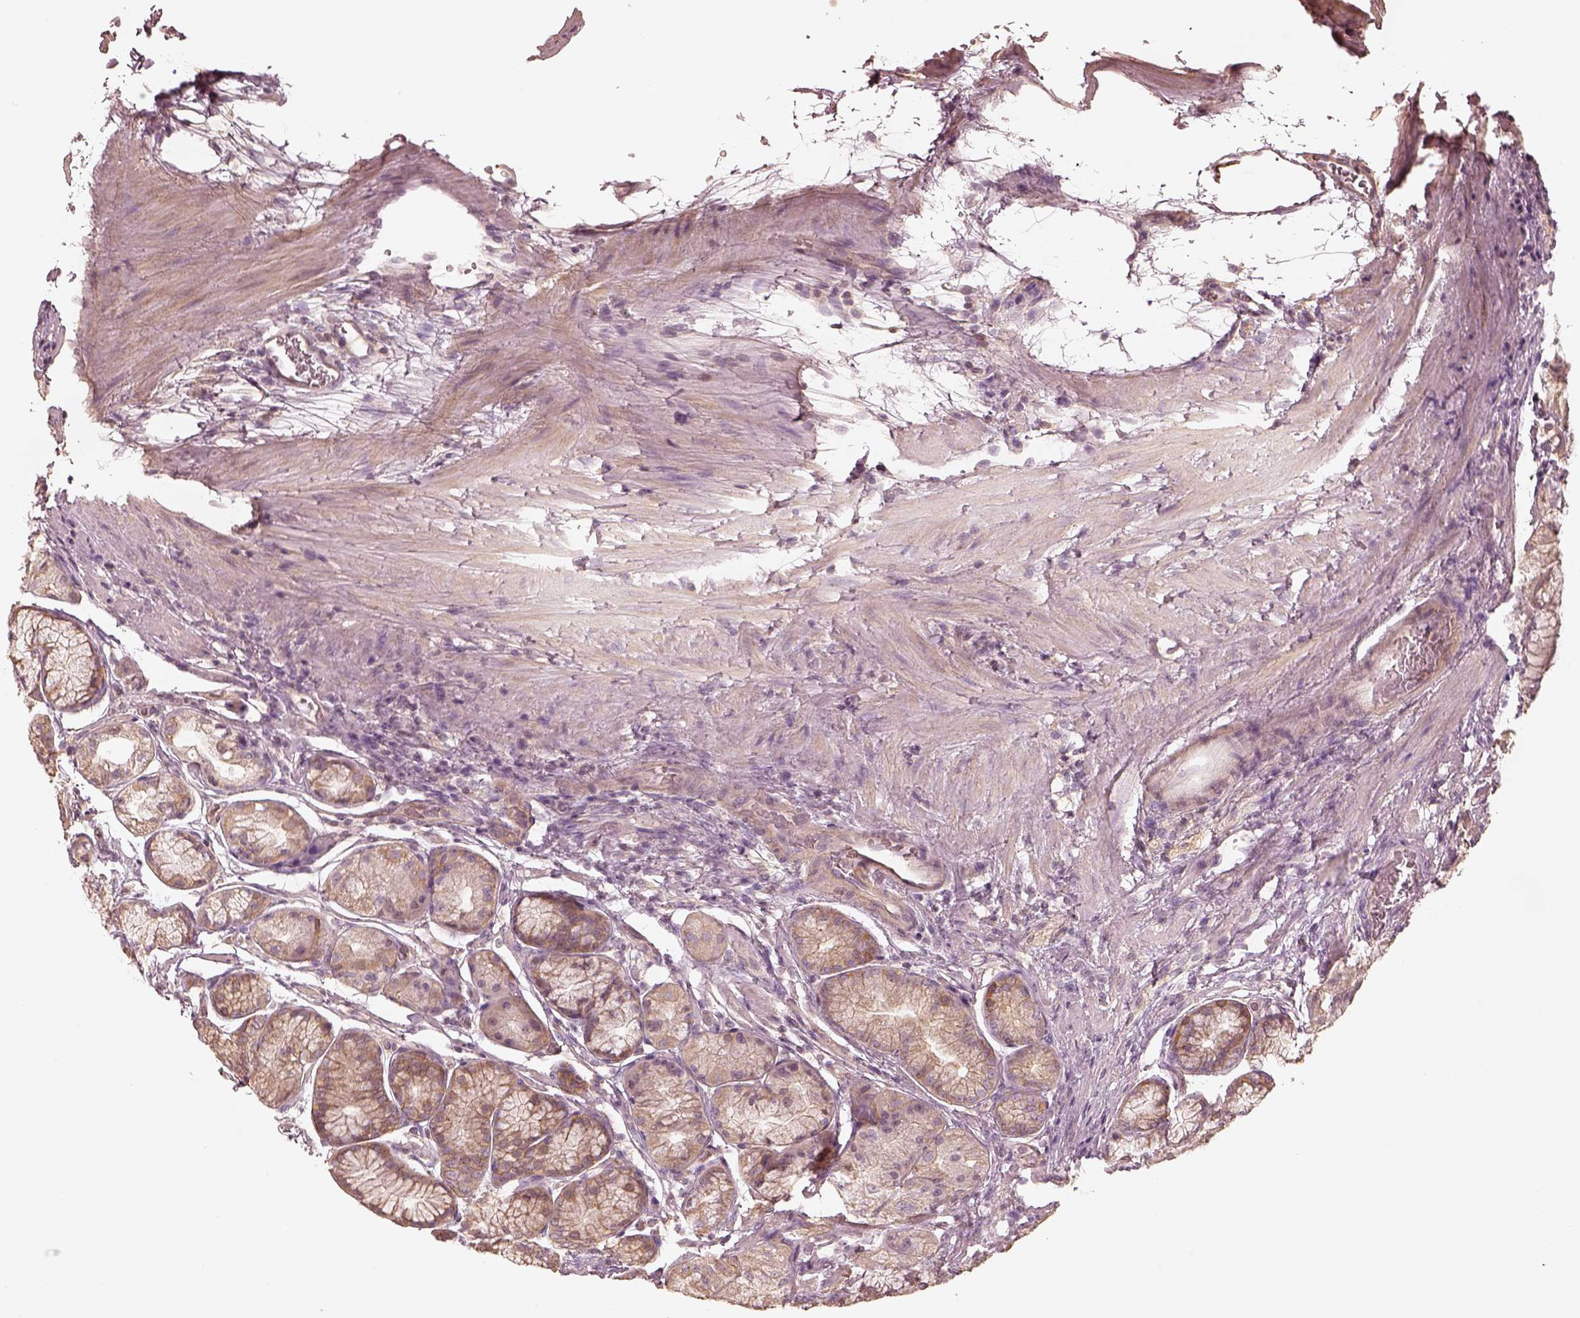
{"staining": {"intensity": "weak", "quantity": ">75%", "location": "cytoplasmic/membranous"}, "tissue": "stomach", "cell_type": "Glandular cells", "image_type": "normal", "snomed": [{"axis": "morphology", "description": "Normal tissue, NOS"}, {"axis": "morphology", "description": "Adenocarcinoma, NOS"}, {"axis": "morphology", "description": "Adenocarcinoma, High grade"}, {"axis": "topography", "description": "Stomach, upper"}, {"axis": "topography", "description": "Stomach"}], "caption": "Immunohistochemistry (IHC) (DAB (3,3'-diaminobenzidine)) staining of benign stomach reveals weak cytoplasmic/membranous protein positivity in about >75% of glandular cells.", "gene": "KIF5C", "patient": {"sex": "female", "age": 65}}